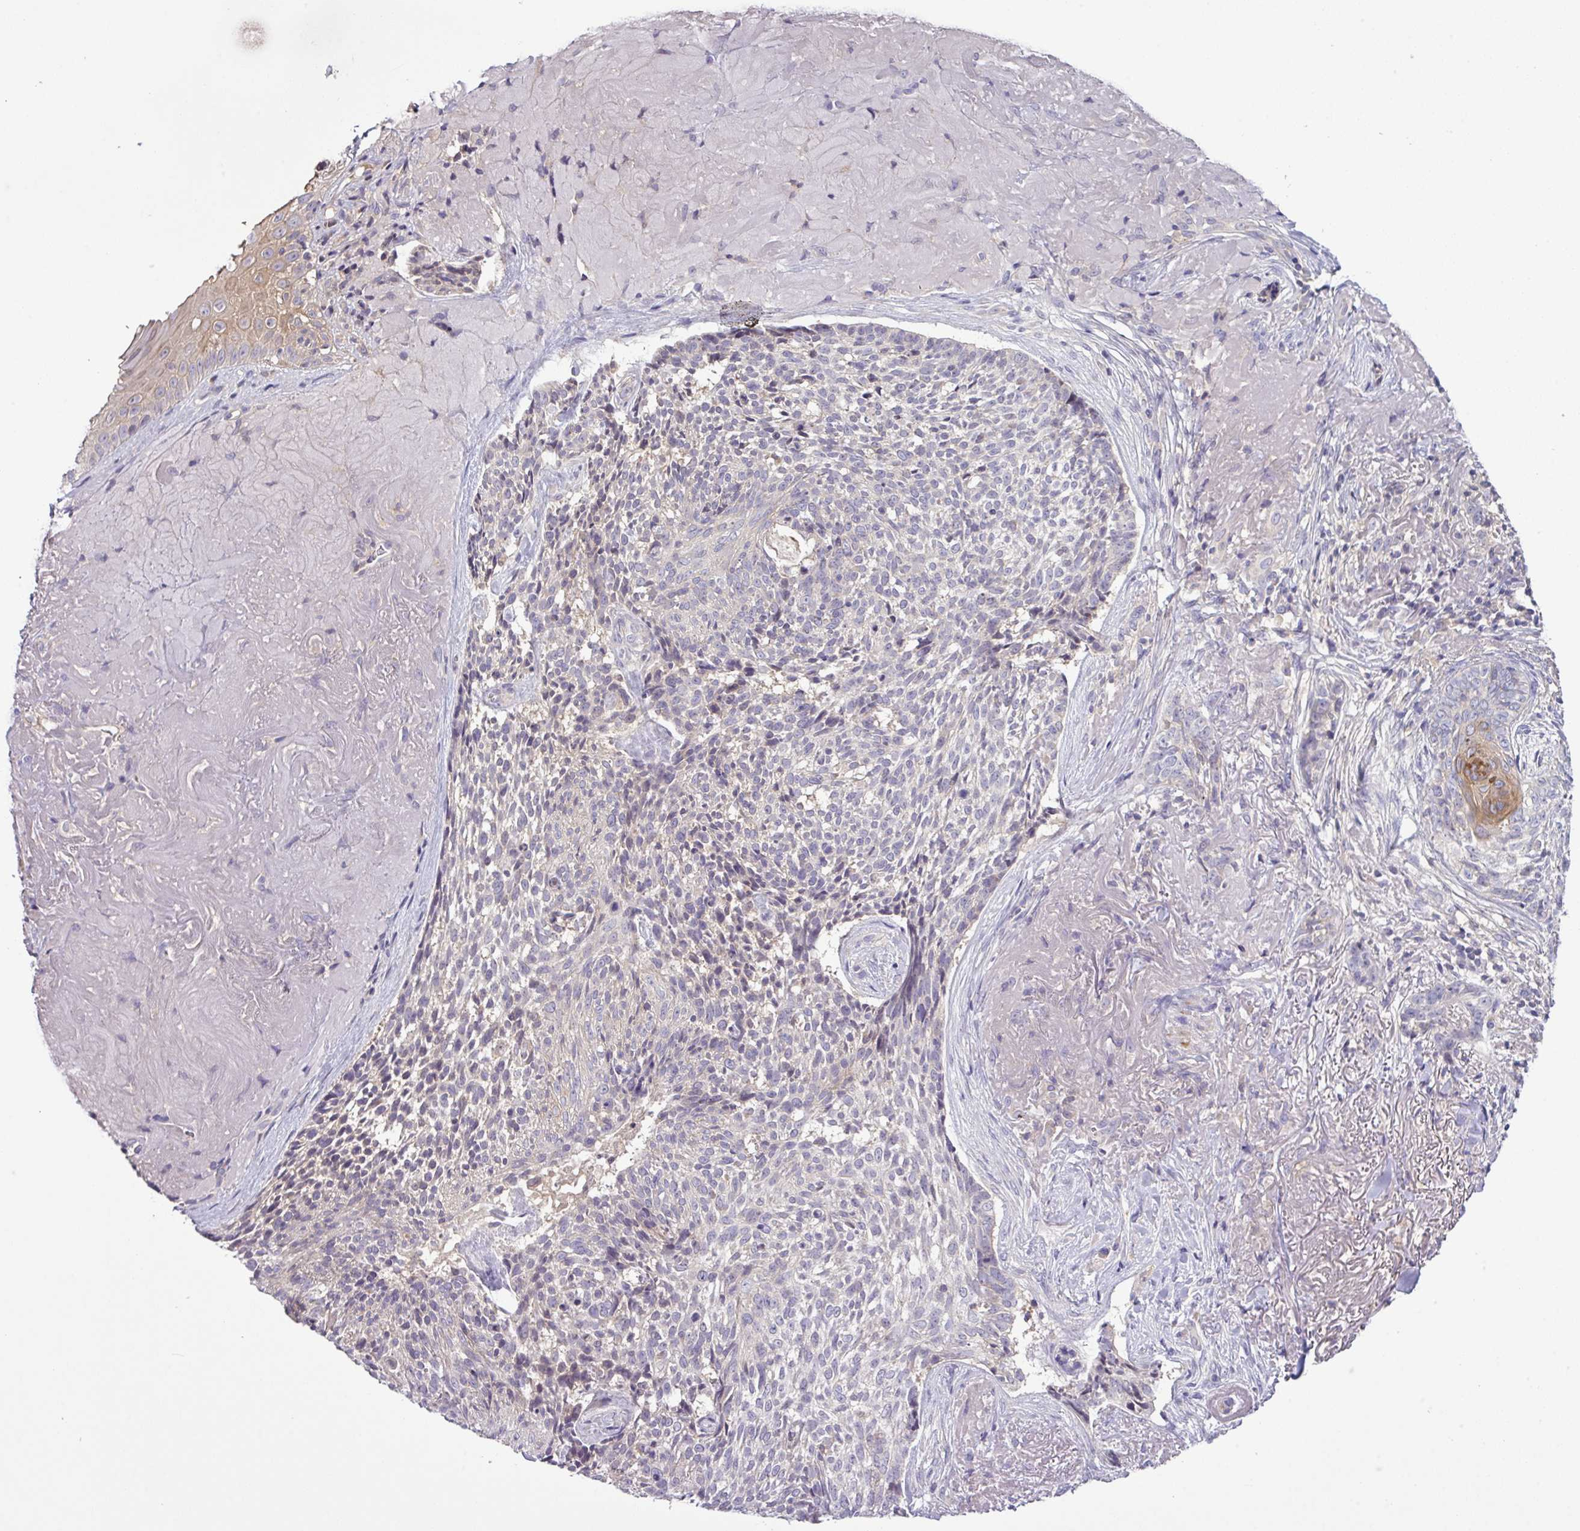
{"staining": {"intensity": "negative", "quantity": "none", "location": "none"}, "tissue": "skin cancer", "cell_type": "Tumor cells", "image_type": "cancer", "snomed": [{"axis": "morphology", "description": "Basal cell carcinoma"}, {"axis": "topography", "description": "Skin"}, {"axis": "topography", "description": "Skin of face"}], "caption": "This is an immunohistochemistry photomicrograph of basal cell carcinoma (skin). There is no positivity in tumor cells.", "gene": "TMEM62", "patient": {"sex": "female", "age": 95}}